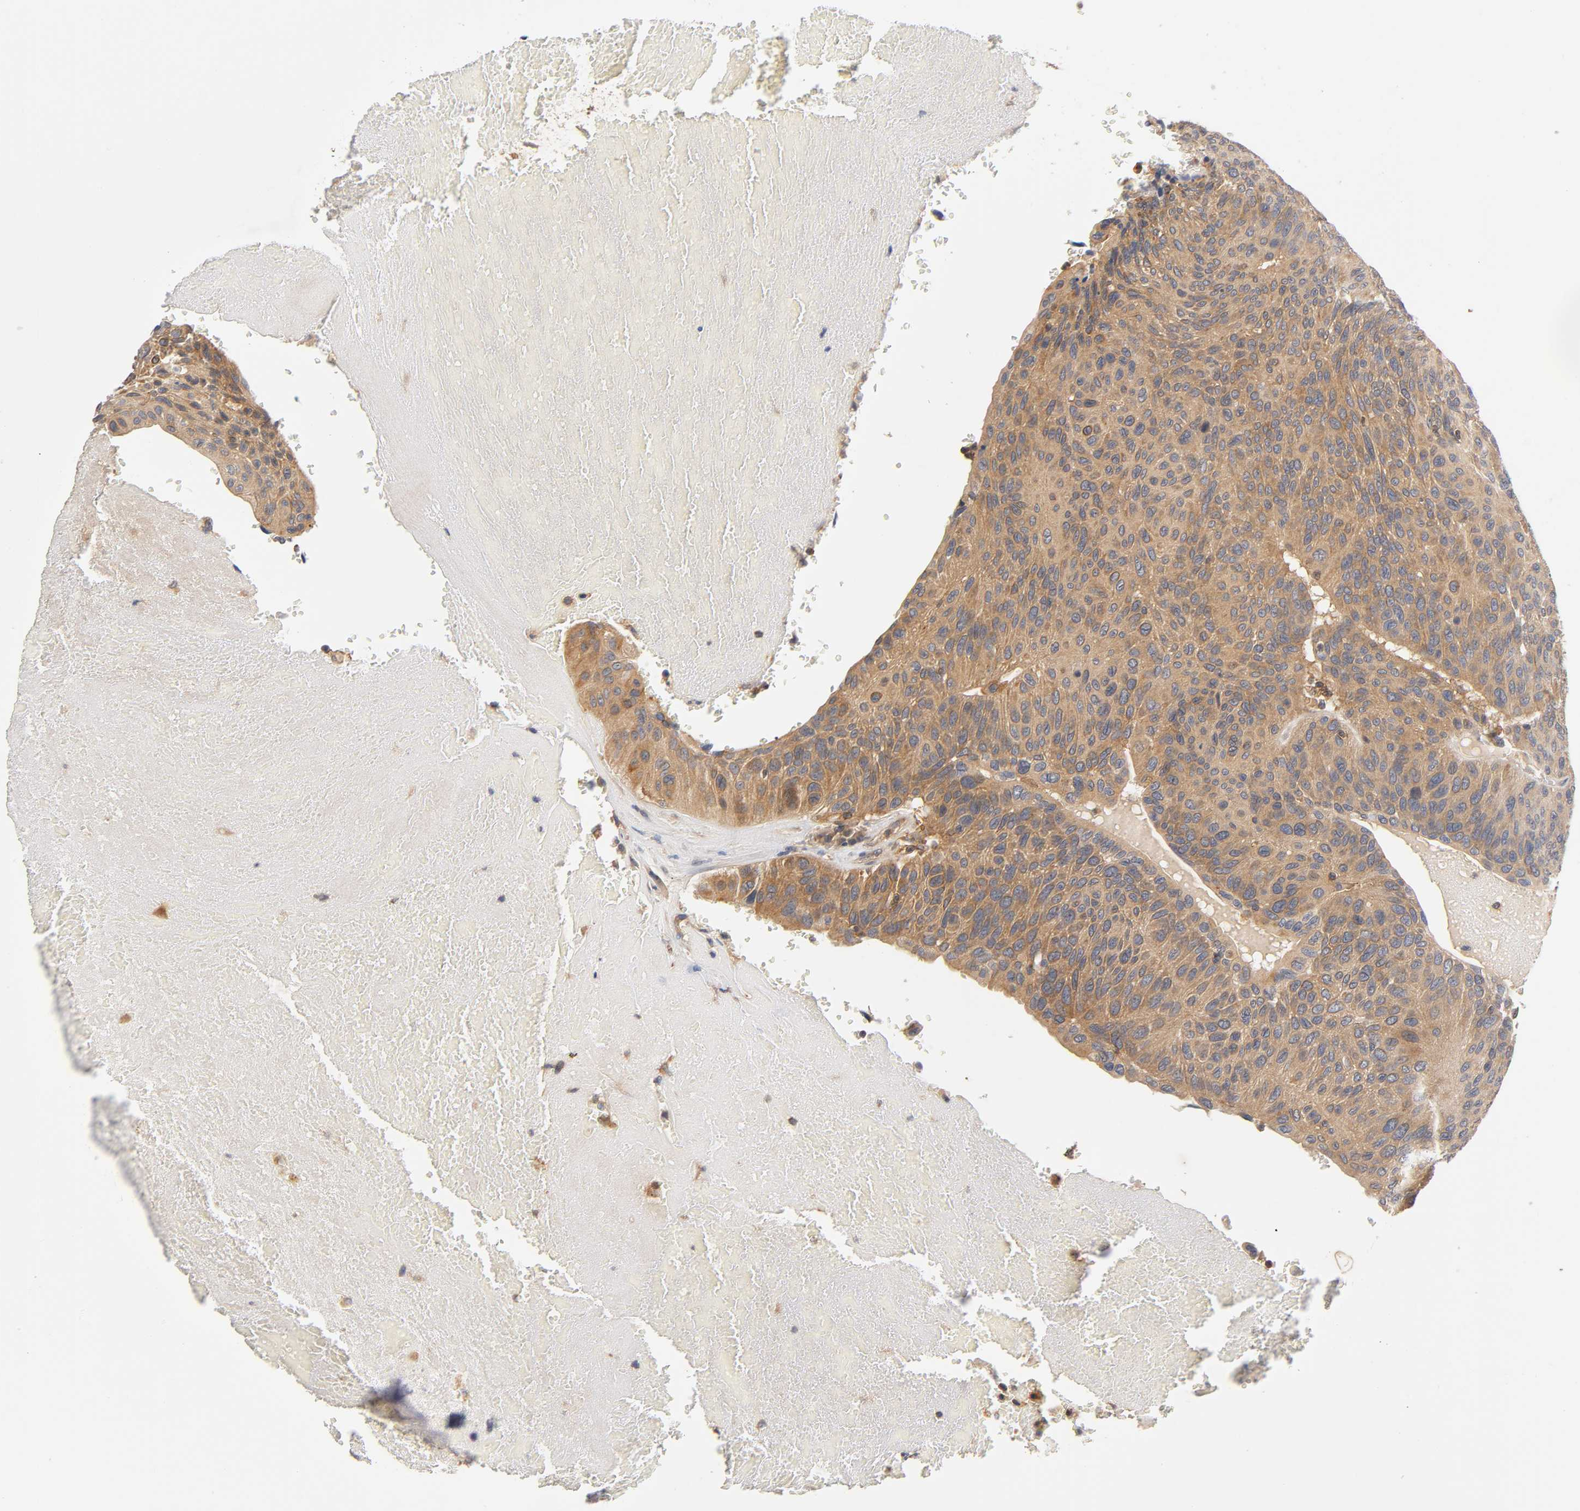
{"staining": {"intensity": "strong", "quantity": ">75%", "location": "cytoplasmic/membranous"}, "tissue": "urothelial cancer", "cell_type": "Tumor cells", "image_type": "cancer", "snomed": [{"axis": "morphology", "description": "Urothelial carcinoma, High grade"}, {"axis": "topography", "description": "Urinary bladder"}], "caption": "The immunohistochemical stain shows strong cytoplasmic/membranous staining in tumor cells of urothelial cancer tissue. (DAB (3,3'-diaminobenzidine) IHC, brown staining for protein, blue staining for nuclei).", "gene": "ACTR2", "patient": {"sex": "male", "age": 66}}